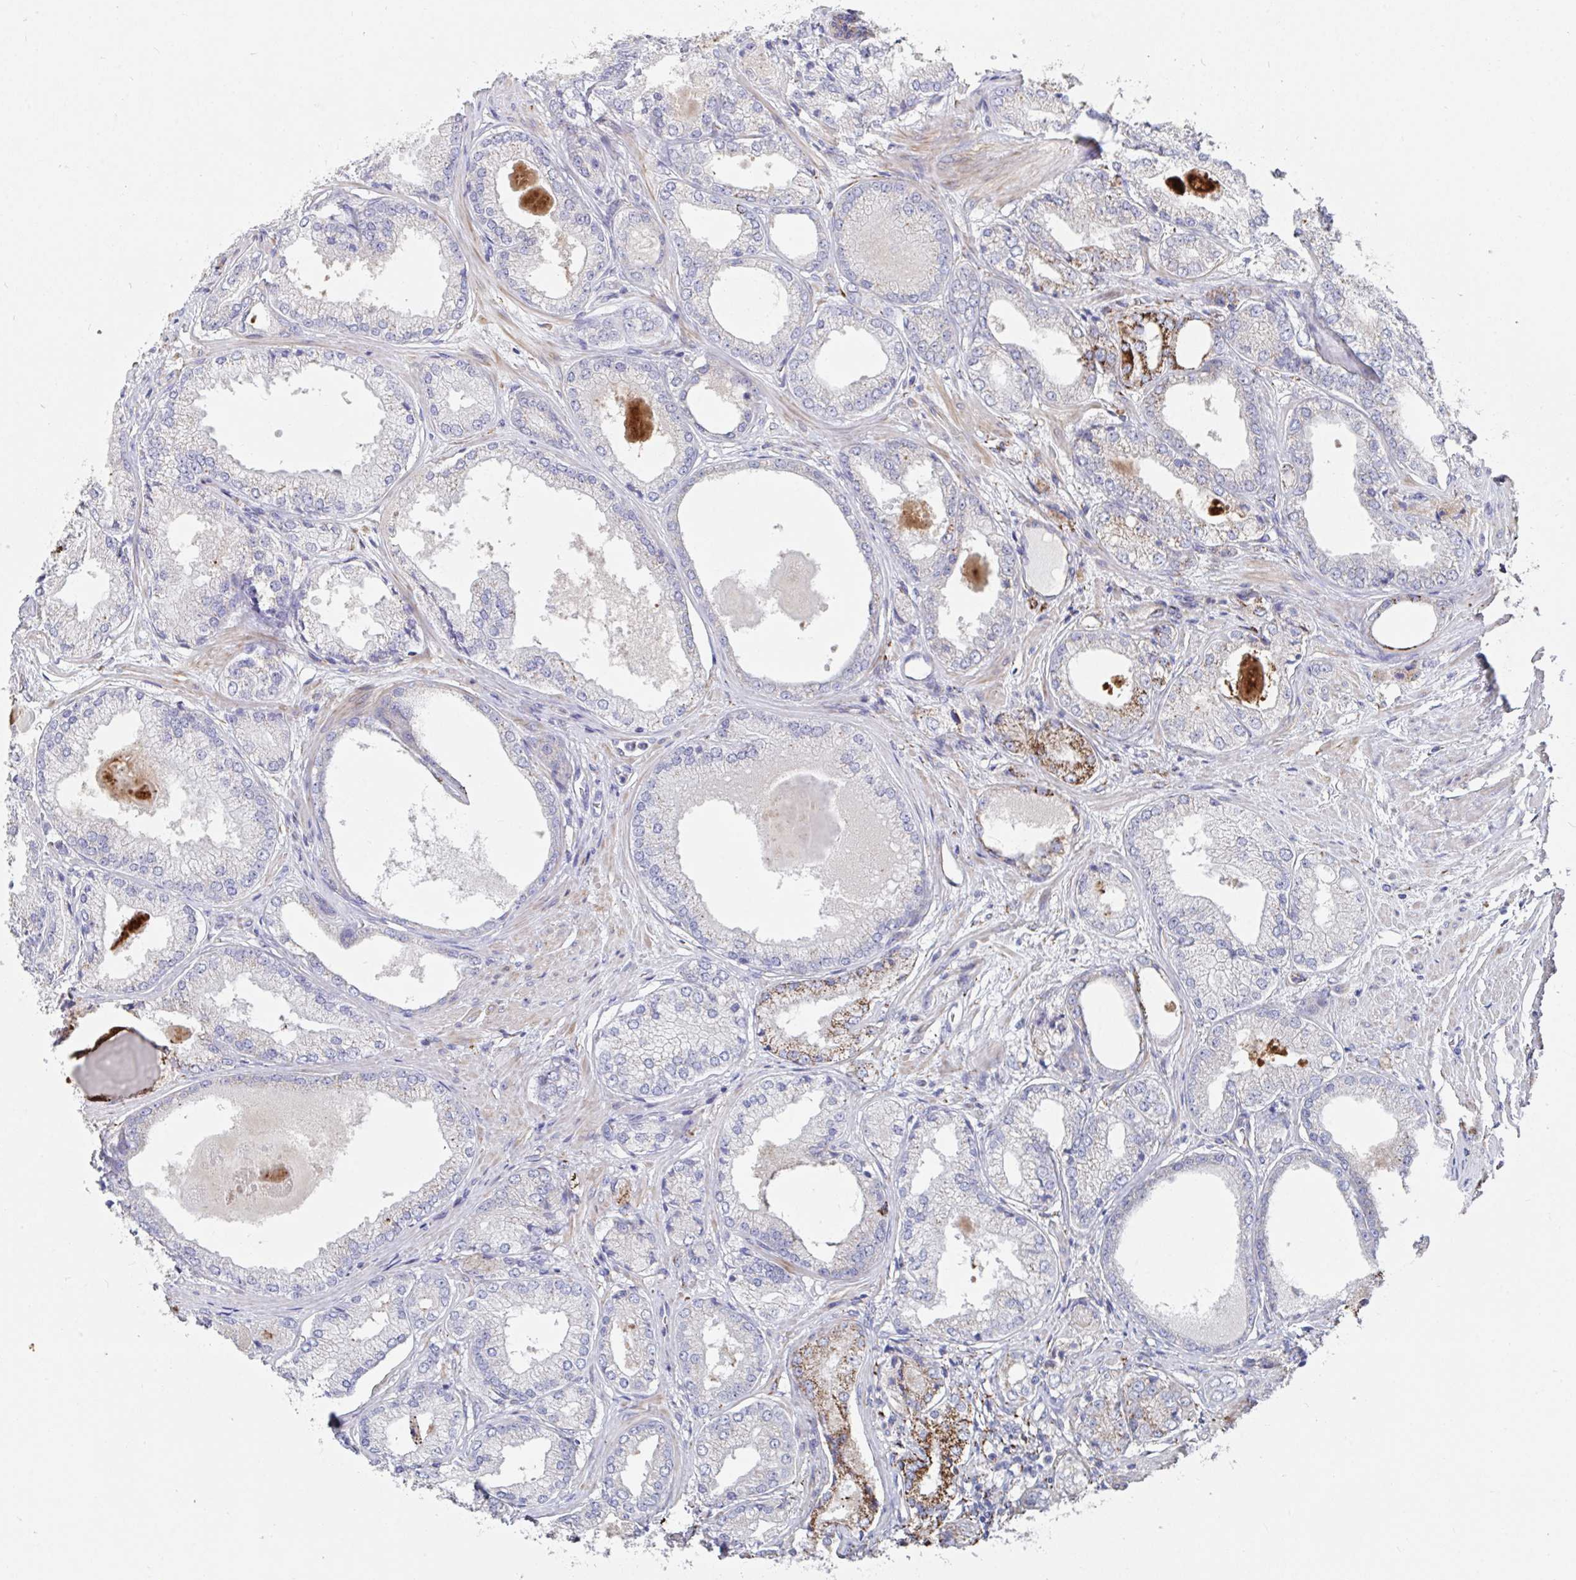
{"staining": {"intensity": "strong", "quantity": "<25%", "location": "cytoplasmic/membranous"}, "tissue": "prostate cancer", "cell_type": "Tumor cells", "image_type": "cancer", "snomed": [{"axis": "morphology", "description": "Adenocarcinoma, NOS"}, {"axis": "morphology", "description": "Adenocarcinoma, Low grade"}, {"axis": "topography", "description": "Prostate"}], "caption": "Immunohistochemical staining of human prostate adenocarcinoma (low-grade) exhibits strong cytoplasmic/membranous protein expression in approximately <25% of tumor cells.", "gene": "FAM156B", "patient": {"sex": "male", "age": 68}}